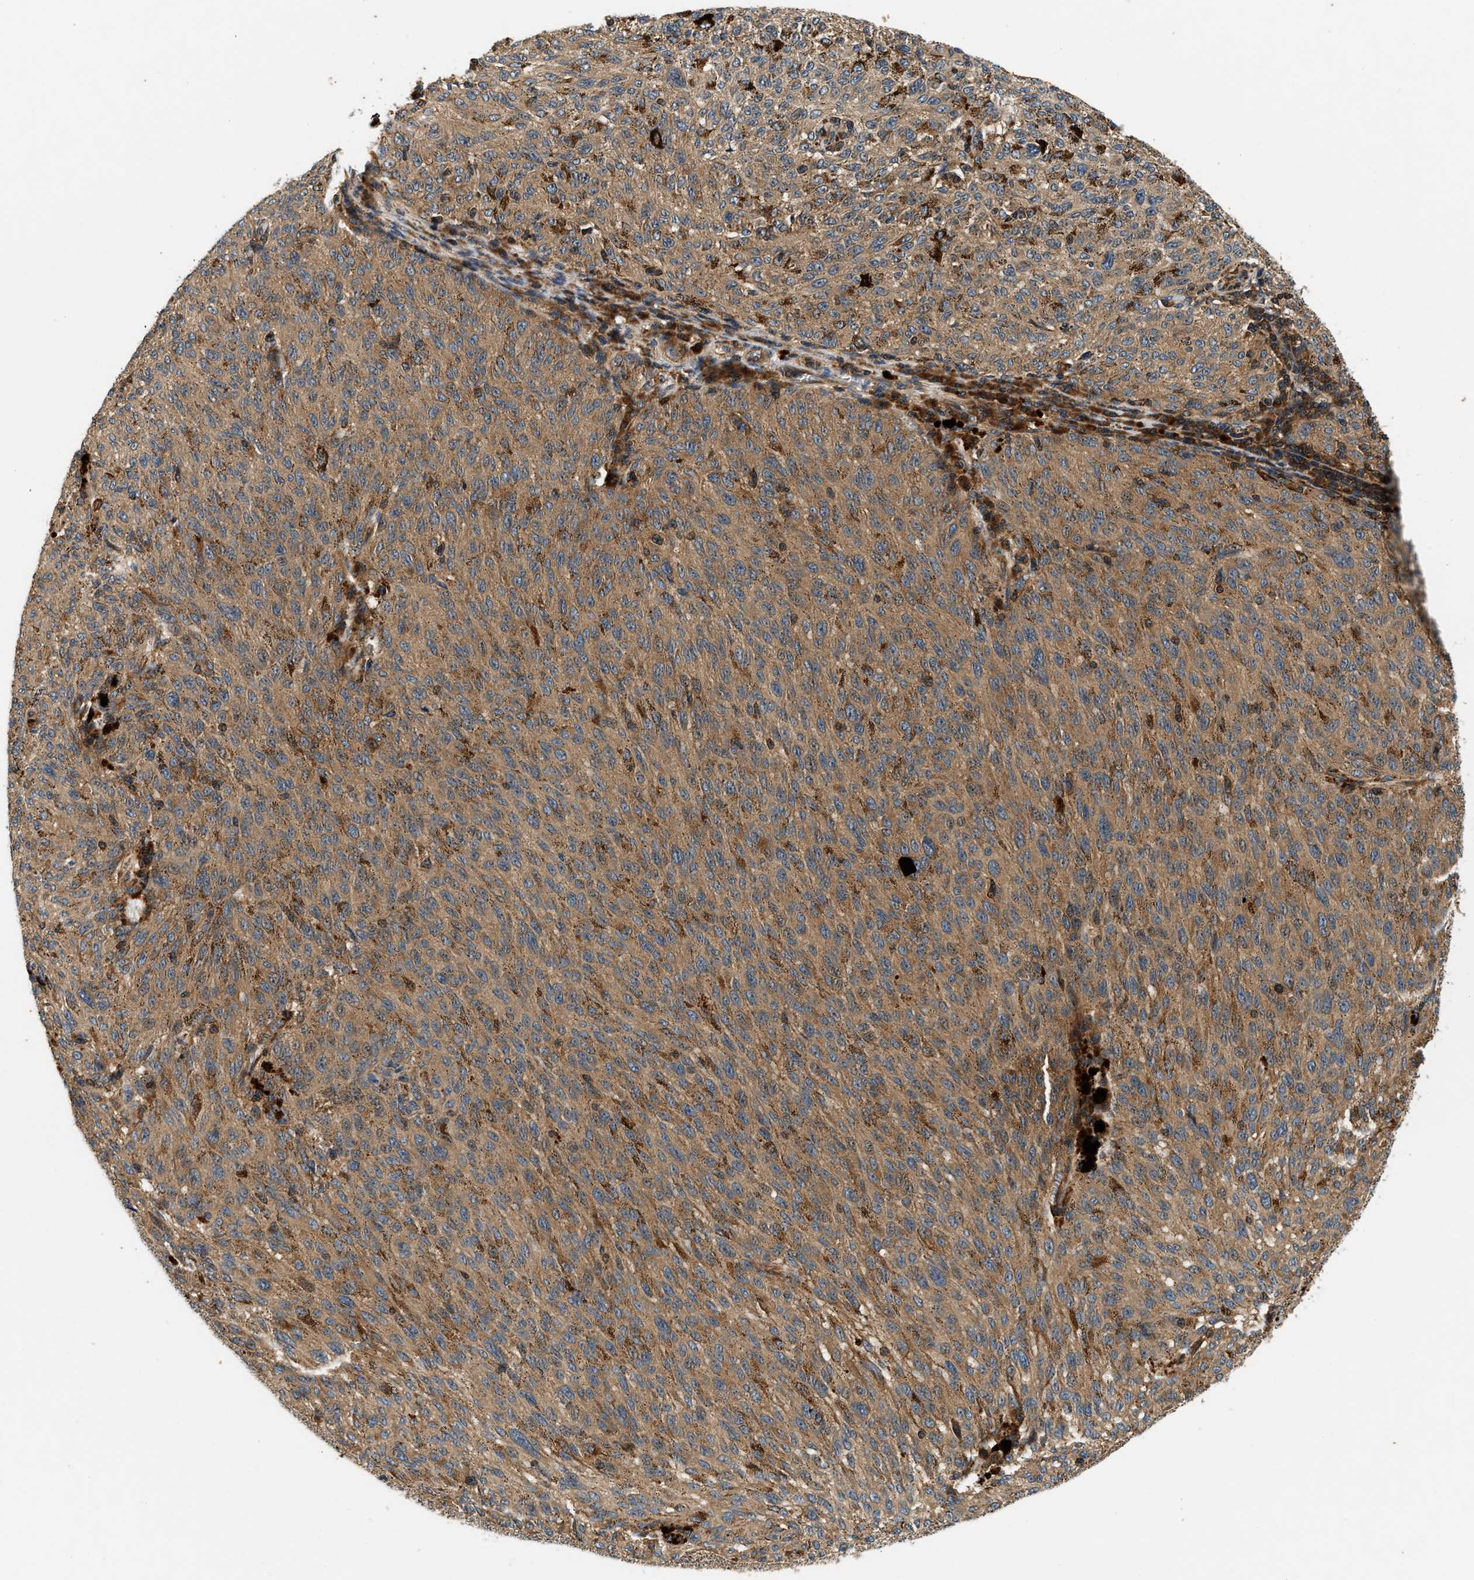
{"staining": {"intensity": "moderate", "quantity": ">75%", "location": "cytoplasmic/membranous"}, "tissue": "melanoma", "cell_type": "Tumor cells", "image_type": "cancer", "snomed": [{"axis": "morphology", "description": "Malignant melanoma, NOS"}, {"axis": "topography", "description": "Skin"}], "caption": "Human malignant melanoma stained for a protein (brown) displays moderate cytoplasmic/membranous positive staining in approximately >75% of tumor cells.", "gene": "SAMD9", "patient": {"sex": "female", "age": 72}}